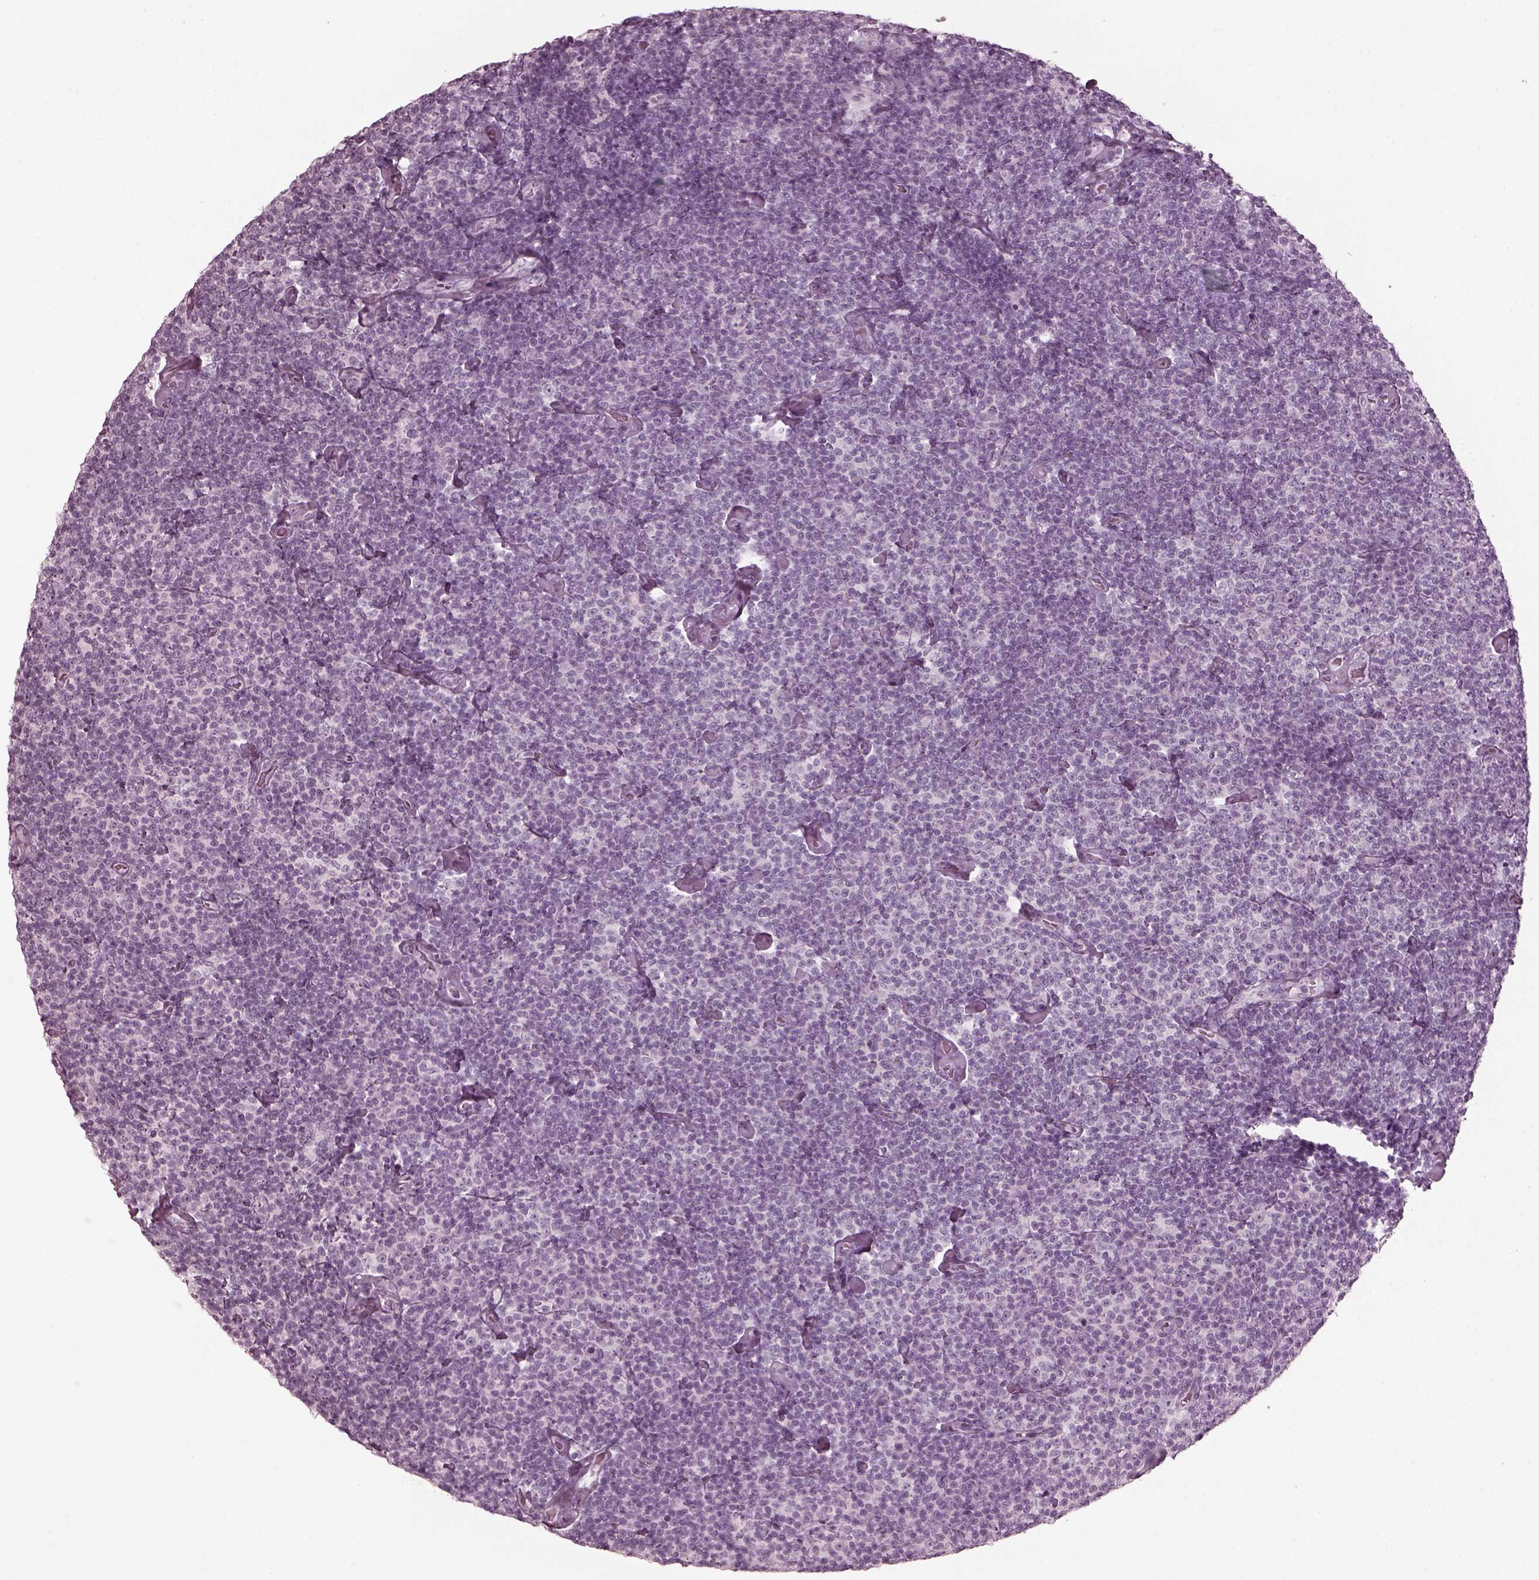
{"staining": {"intensity": "negative", "quantity": "none", "location": "none"}, "tissue": "lymphoma", "cell_type": "Tumor cells", "image_type": "cancer", "snomed": [{"axis": "morphology", "description": "Malignant lymphoma, non-Hodgkin's type, Low grade"}, {"axis": "topography", "description": "Lymph node"}], "caption": "The photomicrograph displays no staining of tumor cells in lymphoma.", "gene": "SAXO2", "patient": {"sex": "male", "age": 81}}